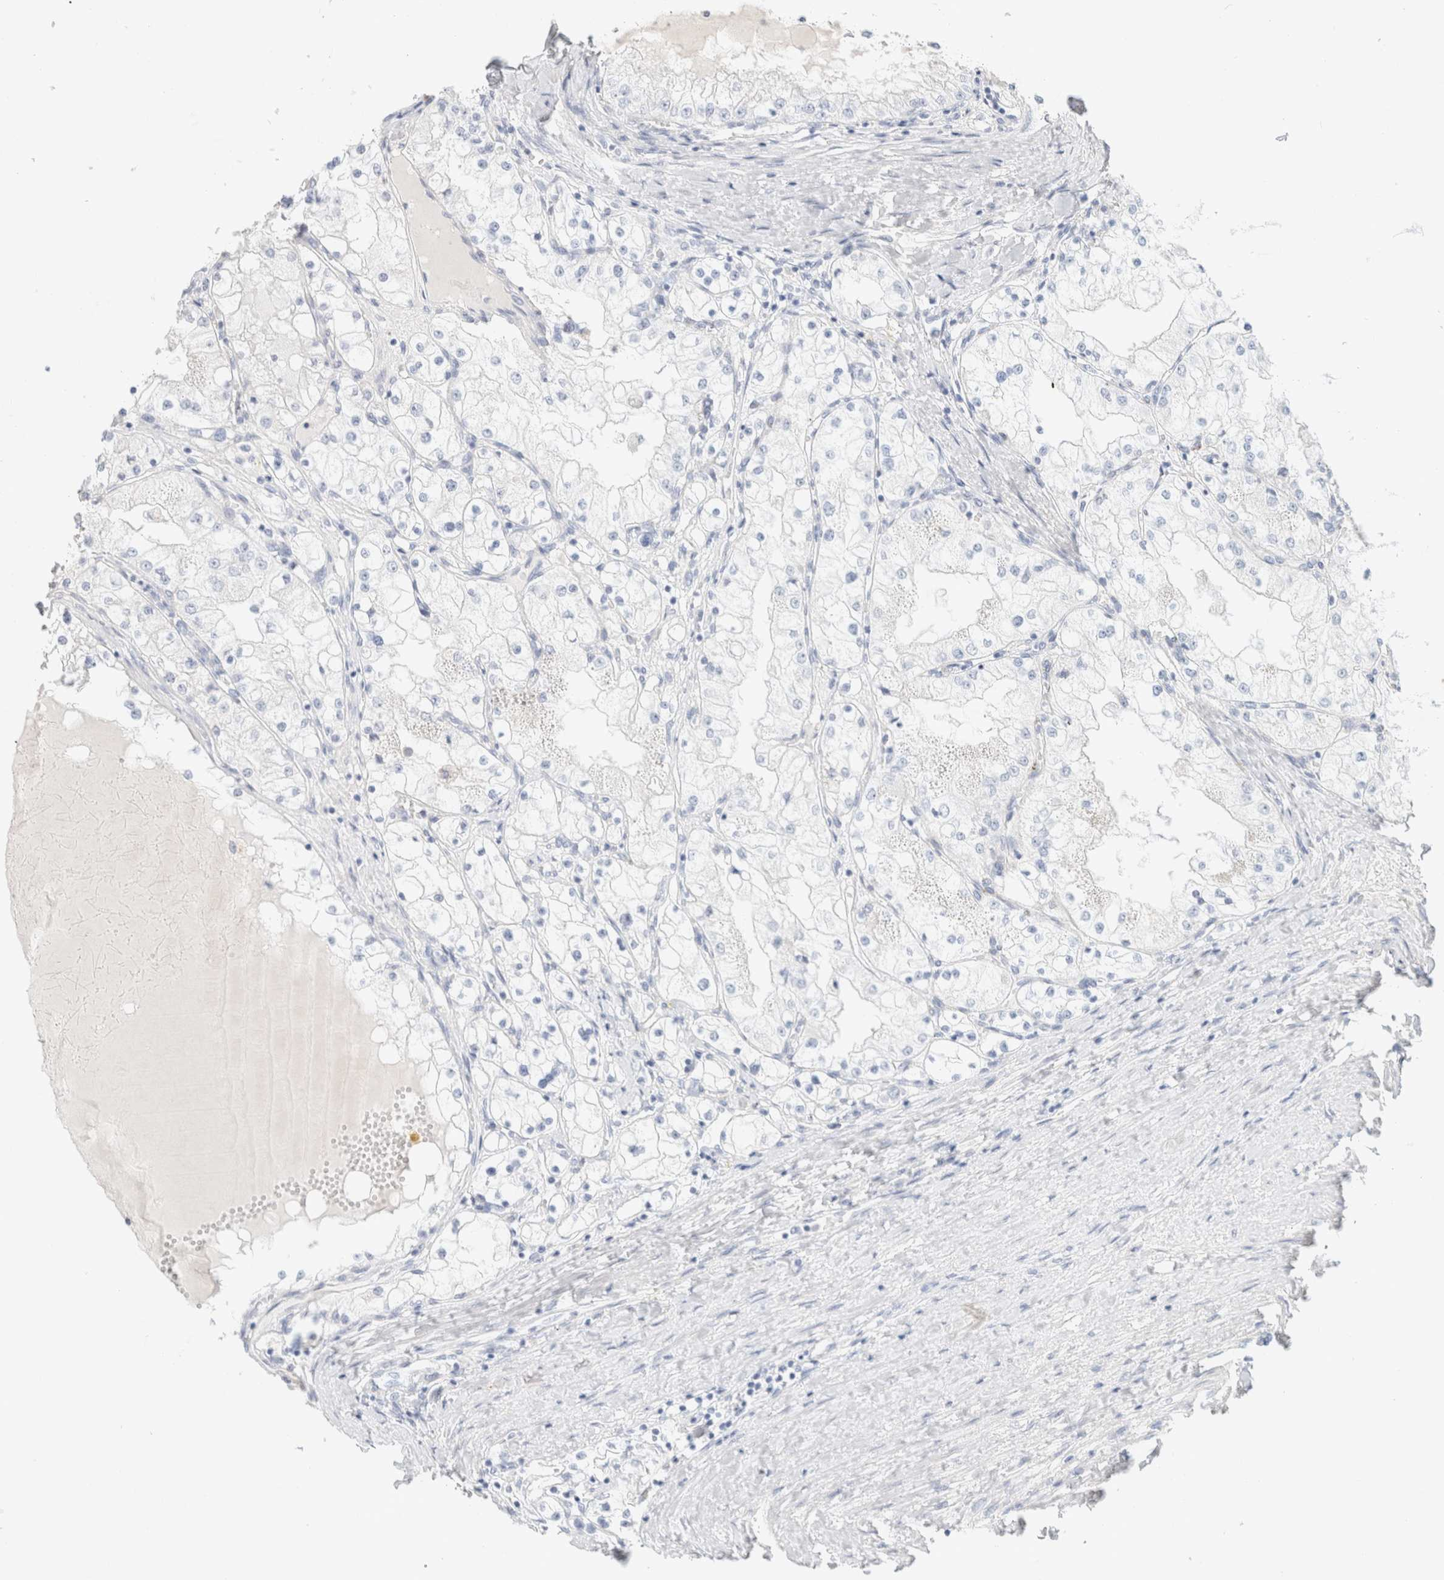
{"staining": {"intensity": "negative", "quantity": "none", "location": "none"}, "tissue": "renal cancer", "cell_type": "Tumor cells", "image_type": "cancer", "snomed": [{"axis": "morphology", "description": "Adenocarcinoma, NOS"}, {"axis": "topography", "description": "Kidney"}], "caption": "A photomicrograph of renal cancer stained for a protein reveals no brown staining in tumor cells.", "gene": "CPQ", "patient": {"sex": "male", "age": 68}}